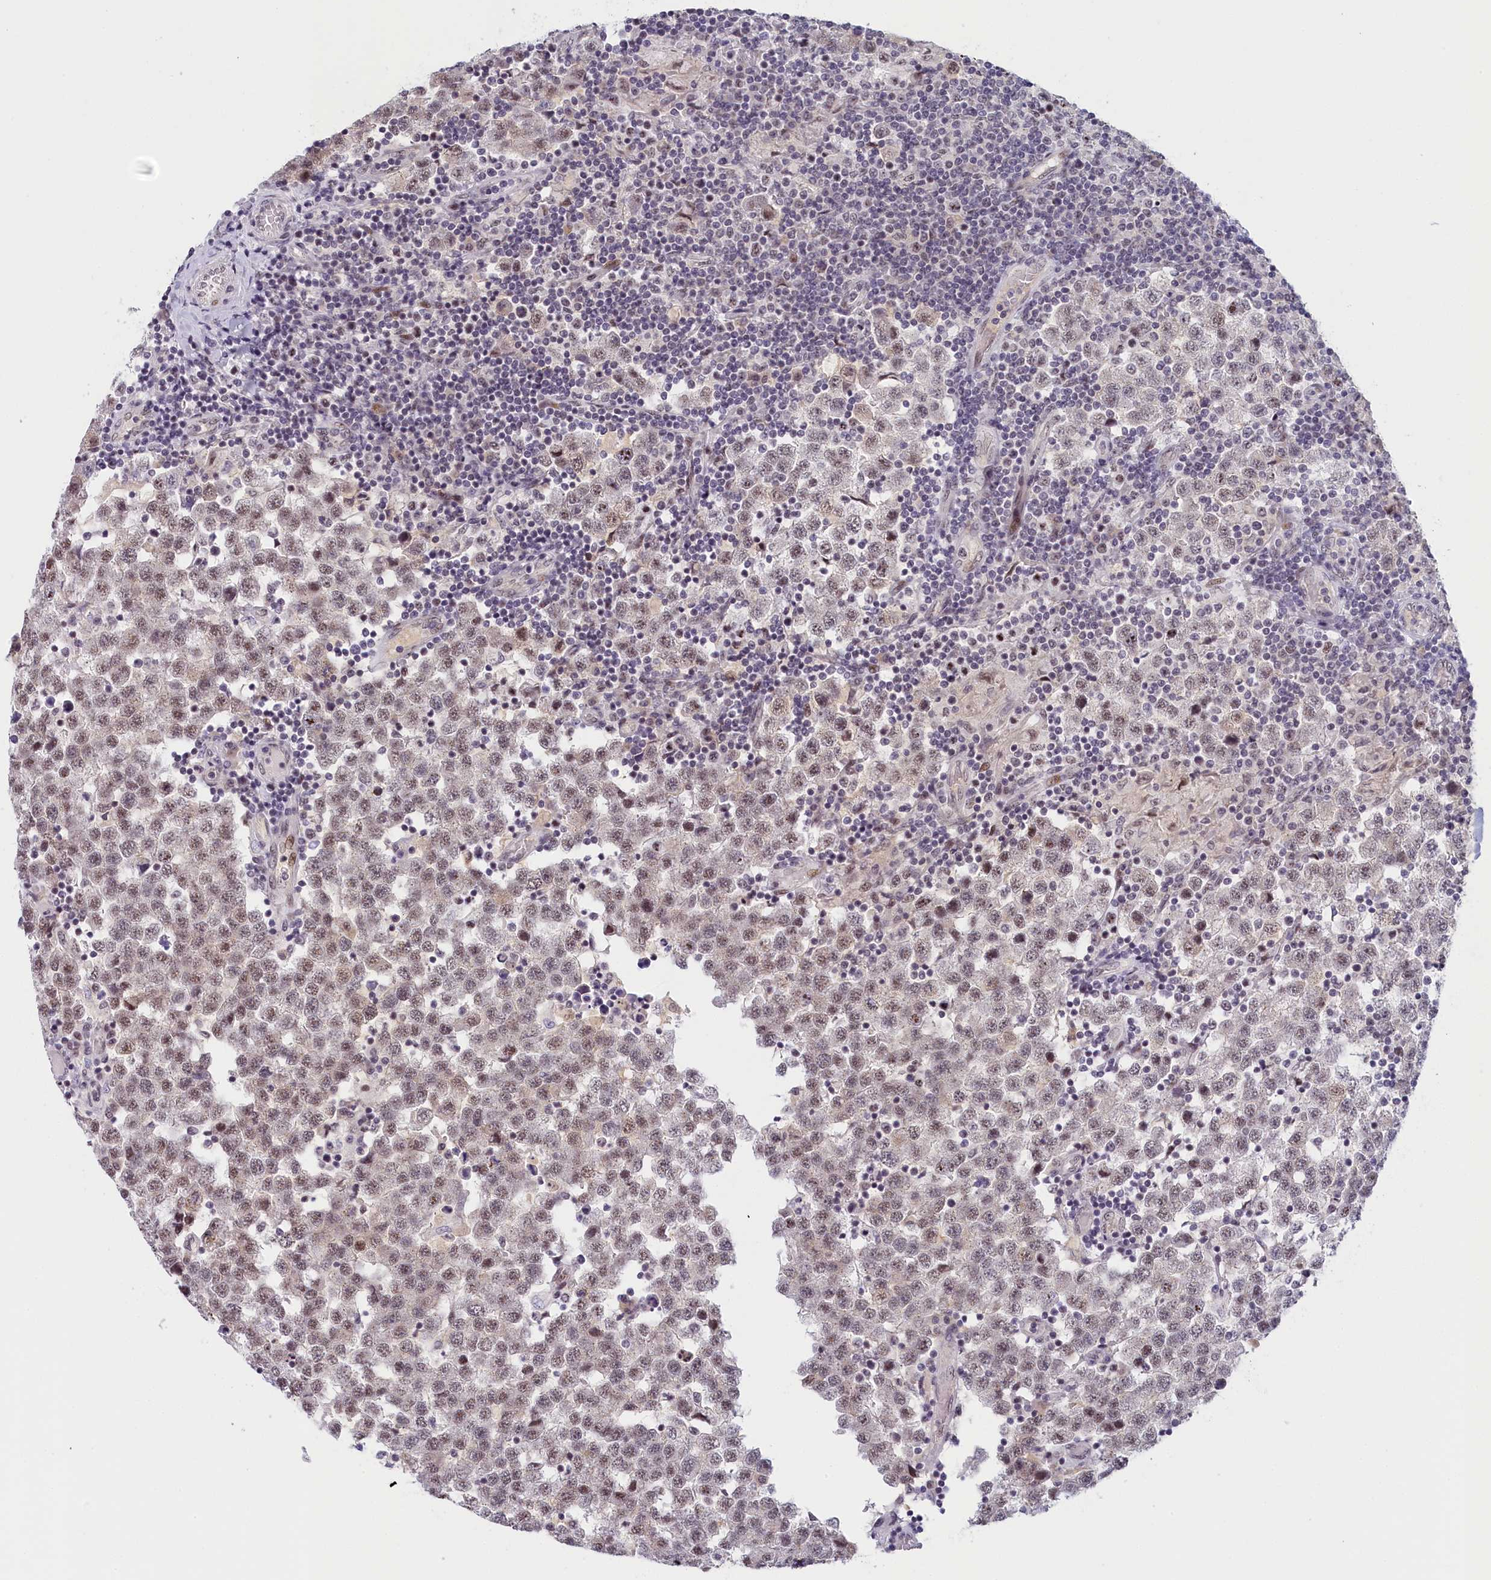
{"staining": {"intensity": "weak", "quantity": "25%-75%", "location": "nuclear"}, "tissue": "testis cancer", "cell_type": "Tumor cells", "image_type": "cancer", "snomed": [{"axis": "morphology", "description": "Seminoma, NOS"}, {"axis": "topography", "description": "Testis"}], "caption": "High-power microscopy captured an immunohistochemistry (IHC) photomicrograph of testis cancer, revealing weak nuclear positivity in approximately 25%-75% of tumor cells.", "gene": "SEC31B", "patient": {"sex": "male", "age": 34}}